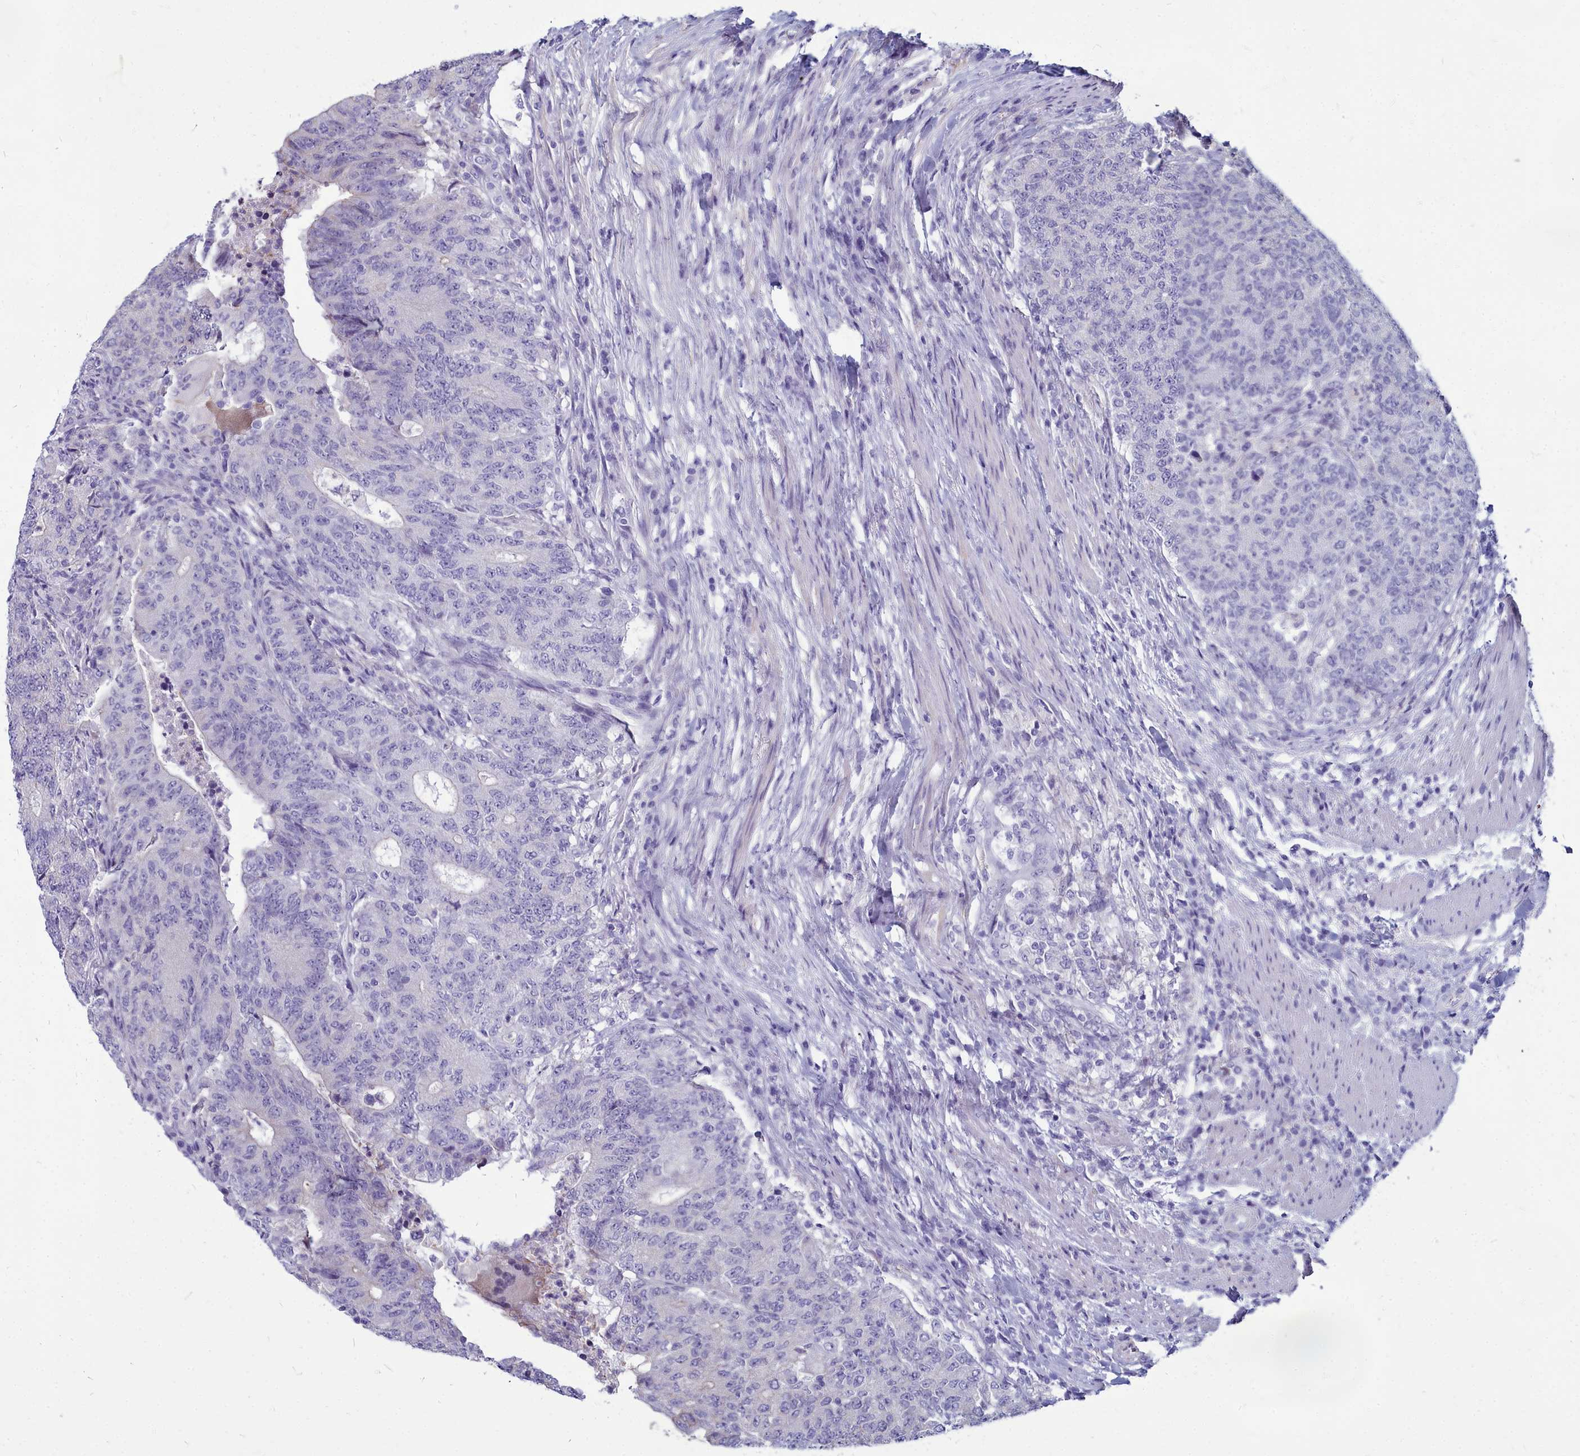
{"staining": {"intensity": "negative", "quantity": "none", "location": "none"}, "tissue": "colorectal cancer", "cell_type": "Tumor cells", "image_type": "cancer", "snomed": [{"axis": "morphology", "description": "Adenocarcinoma, NOS"}, {"axis": "topography", "description": "Colon"}], "caption": "Histopathology image shows no protein staining in tumor cells of colorectal cancer tissue.", "gene": "TTC5", "patient": {"sex": "female", "age": 75}}